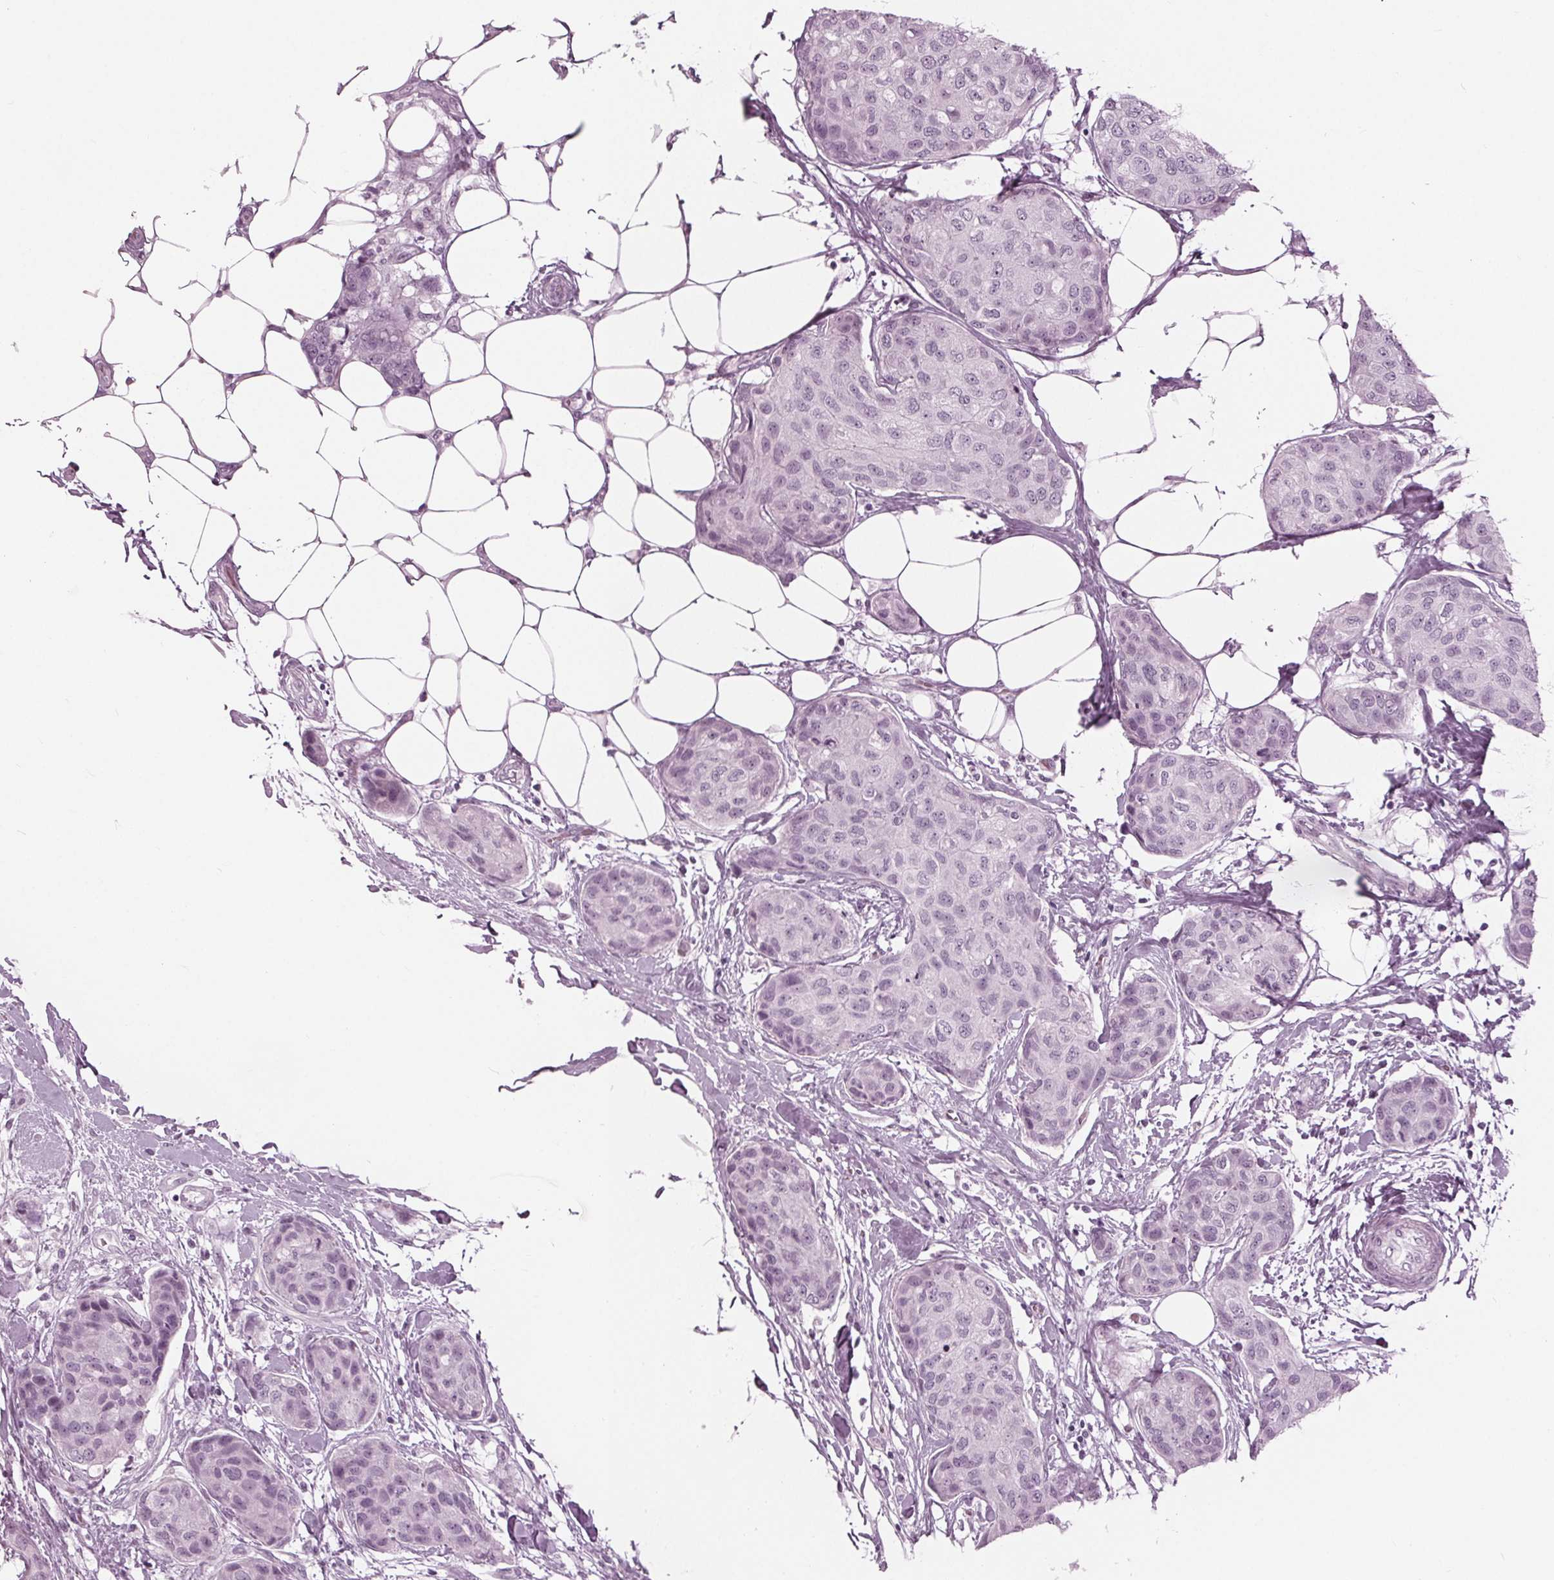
{"staining": {"intensity": "negative", "quantity": "none", "location": "none"}, "tissue": "breast cancer", "cell_type": "Tumor cells", "image_type": "cancer", "snomed": [{"axis": "morphology", "description": "Duct carcinoma"}, {"axis": "topography", "description": "Breast"}], "caption": "High magnification brightfield microscopy of breast invasive ductal carcinoma stained with DAB (3,3'-diaminobenzidine) (brown) and counterstained with hematoxylin (blue): tumor cells show no significant positivity.", "gene": "KRT28", "patient": {"sex": "female", "age": 80}}